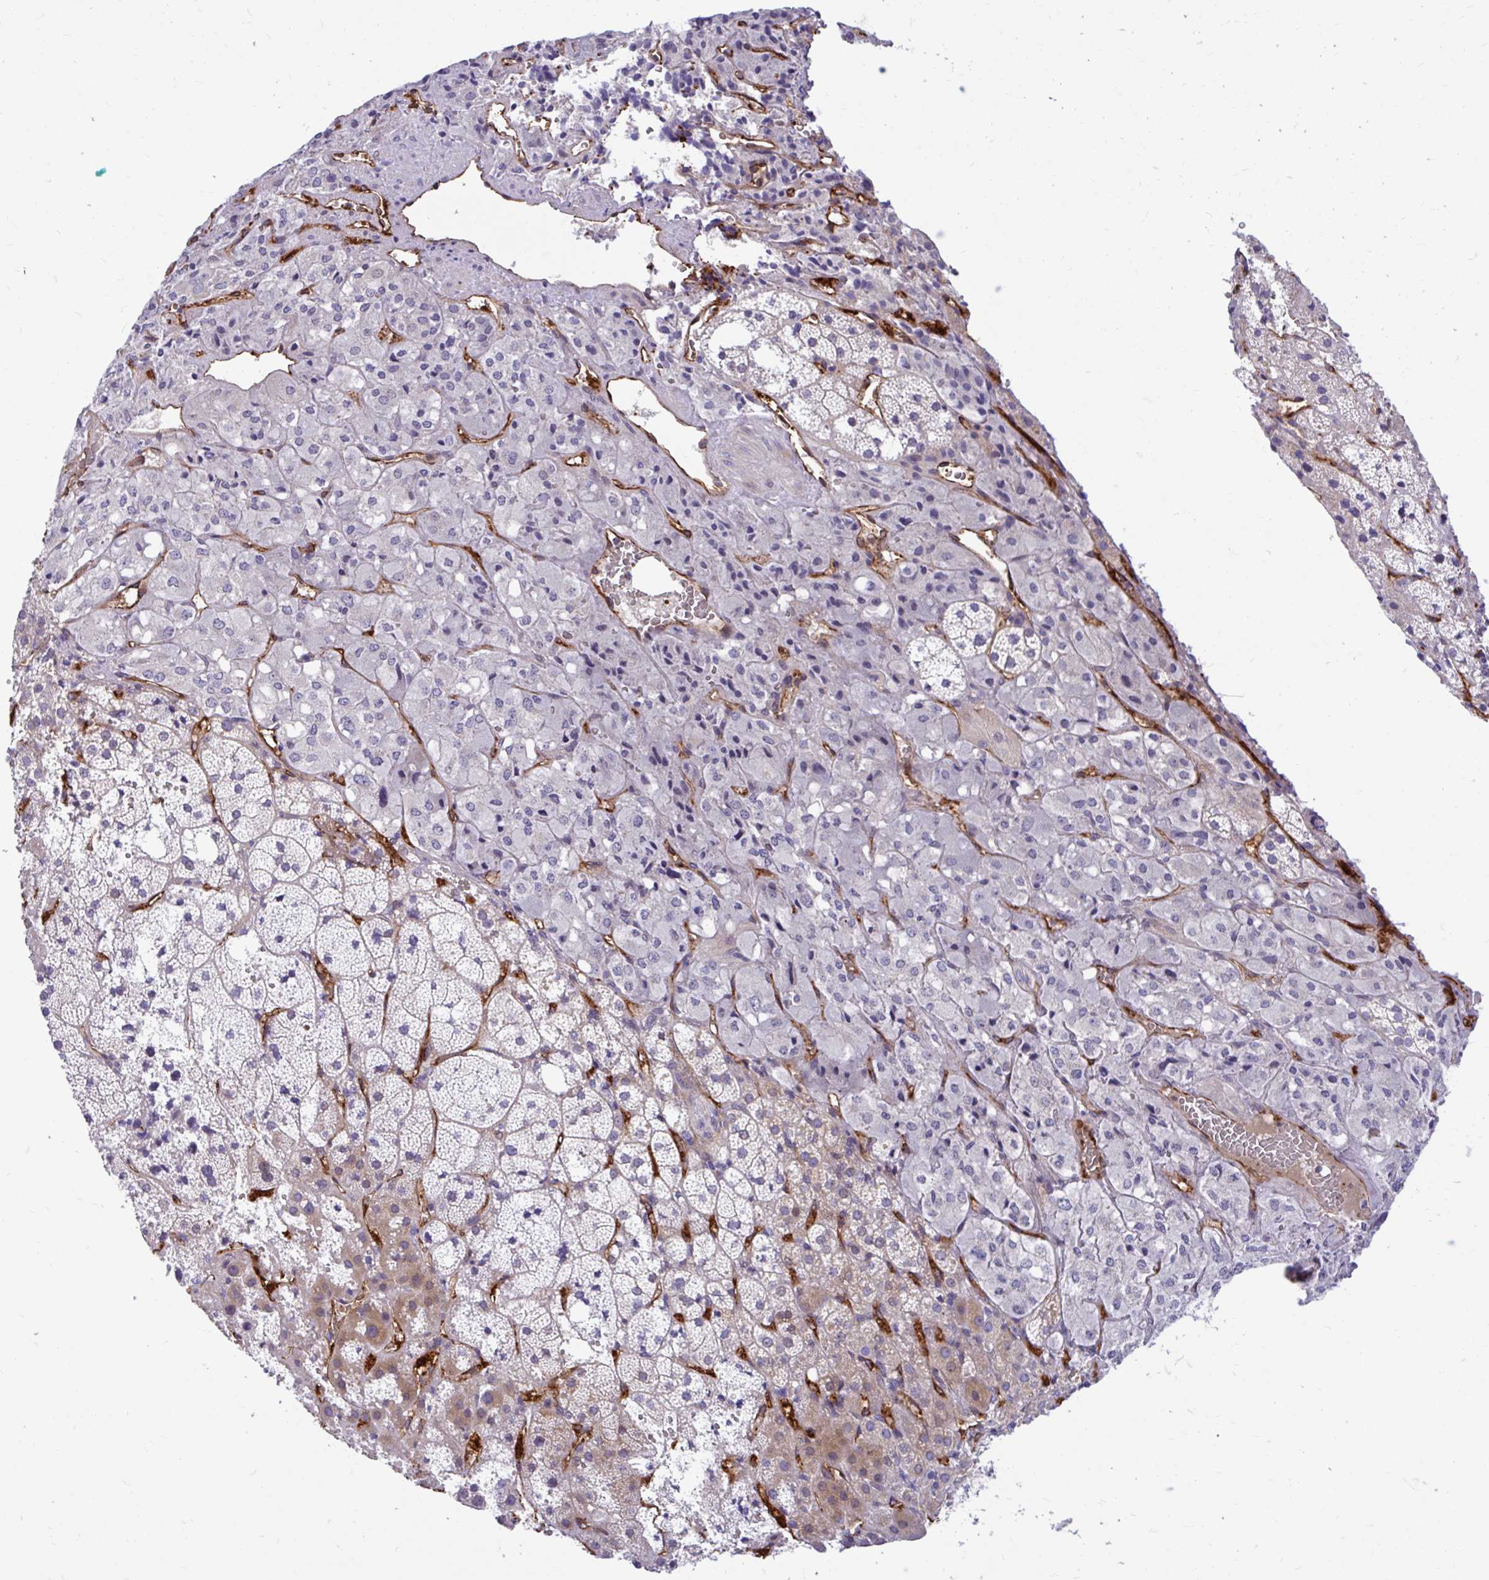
{"staining": {"intensity": "moderate", "quantity": "<25%", "location": "cytoplasmic/membranous"}, "tissue": "adrenal gland", "cell_type": "Glandular cells", "image_type": "normal", "snomed": [{"axis": "morphology", "description": "Normal tissue, NOS"}, {"axis": "topography", "description": "Adrenal gland"}], "caption": "A high-resolution photomicrograph shows immunohistochemistry staining of normal adrenal gland, which displays moderate cytoplasmic/membranous staining in approximately <25% of glandular cells.", "gene": "ESPNL", "patient": {"sex": "male", "age": 53}}